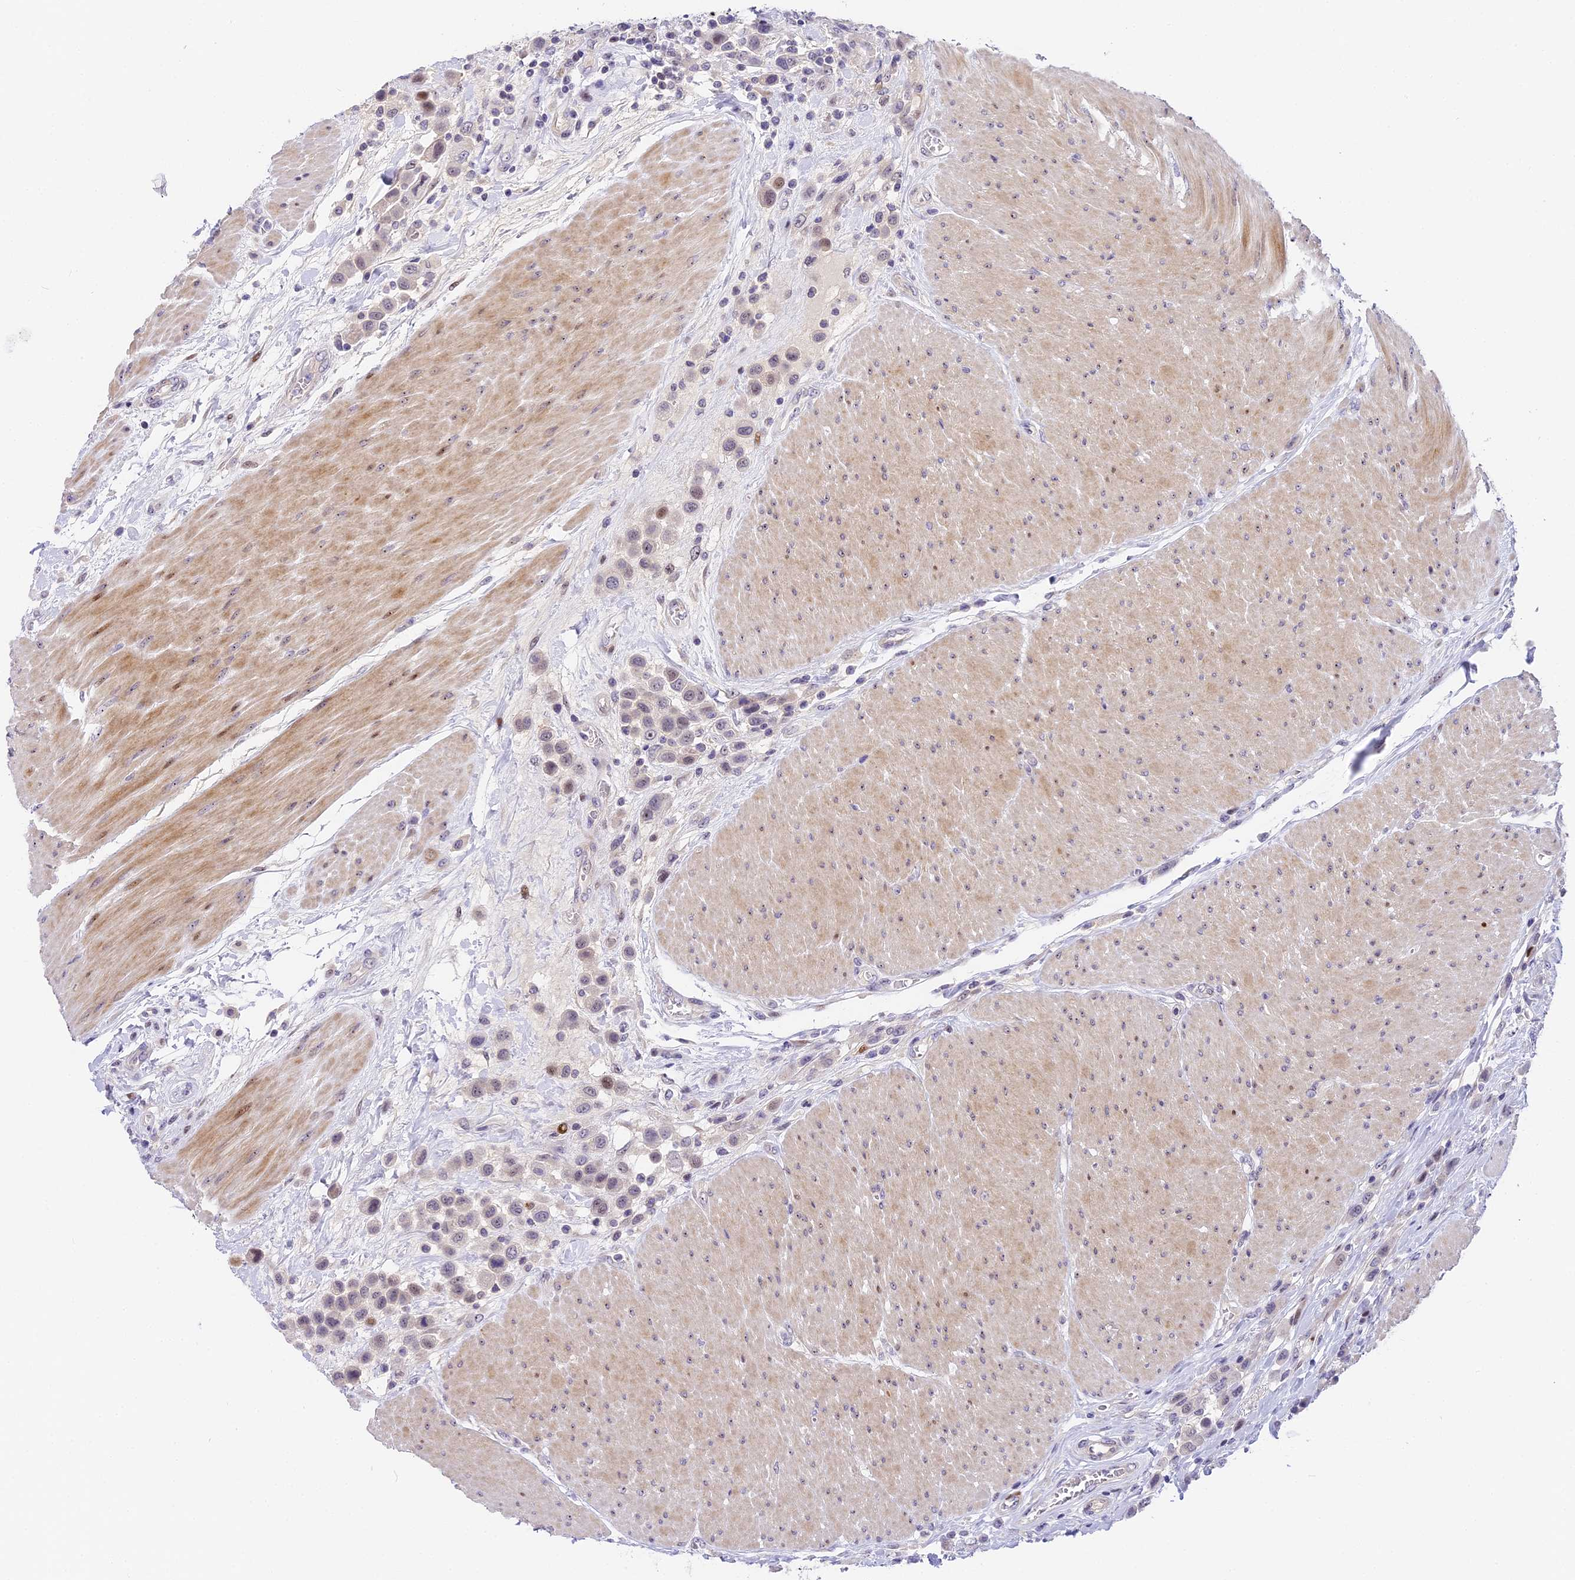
{"staining": {"intensity": "moderate", "quantity": "<25%", "location": "nuclear"}, "tissue": "urothelial cancer", "cell_type": "Tumor cells", "image_type": "cancer", "snomed": [{"axis": "morphology", "description": "Urothelial carcinoma, High grade"}, {"axis": "topography", "description": "Urinary bladder"}], "caption": "An immunohistochemistry micrograph of neoplastic tissue is shown. Protein staining in brown highlights moderate nuclear positivity in urothelial cancer within tumor cells.", "gene": "MIDN", "patient": {"sex": "male", "age": 50}}